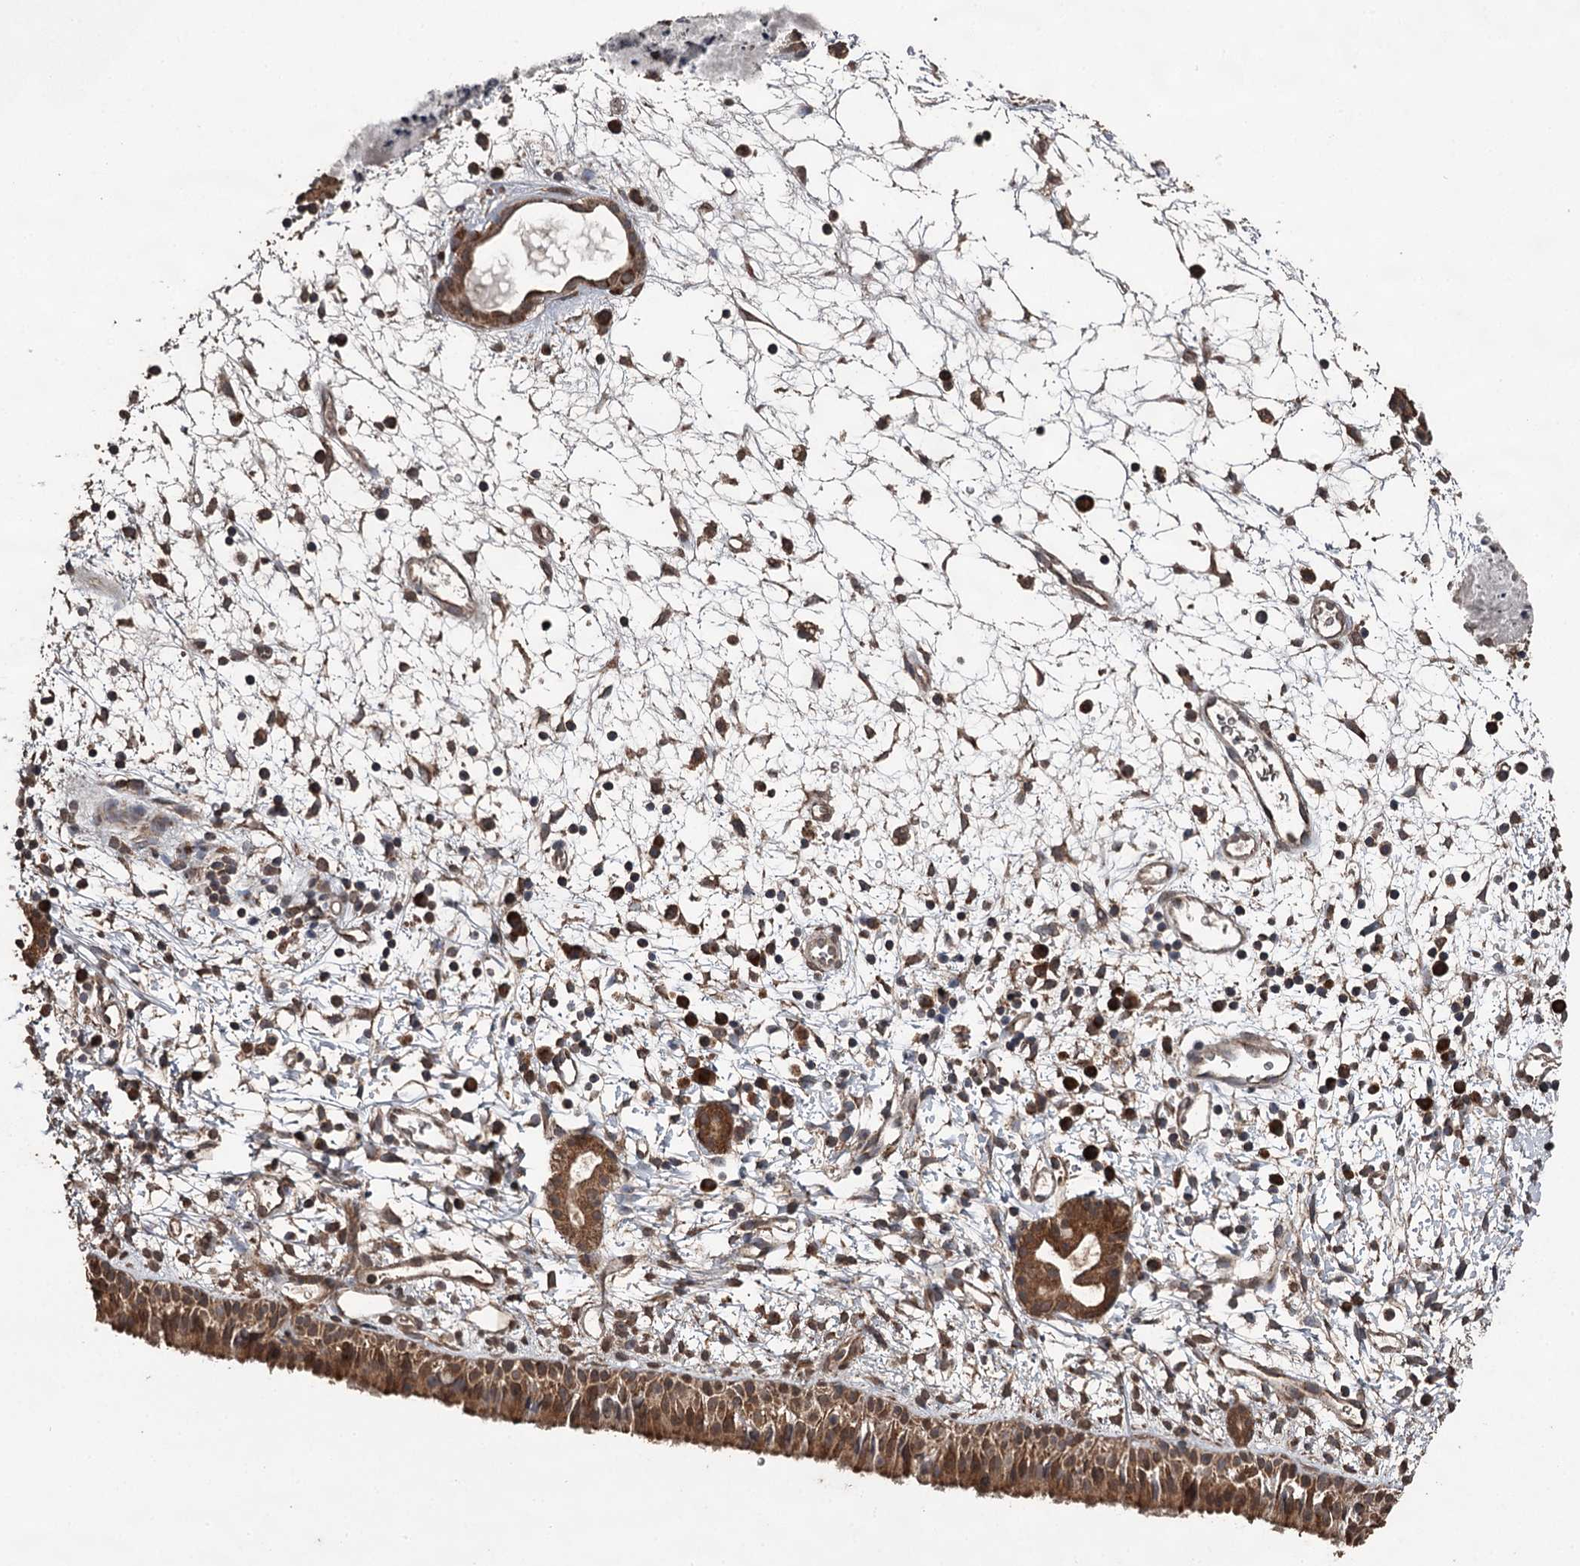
{"staining": {"intensity": "moderate", "quantity": ">75%", "location": "cytoplasmic/membranous"}, "tissue": "nasopharynx", "cell_type": "Respiratory epithelial cells", "image_type": "normal", "snomed": [{"axis": "morphology", "description": "Normal tissue, NOS"}, {"axis": "topography", "description": "Nasopharynx"}], "caption": "IHC staining of unremarkable nasopharynx, which reveals medium levels of moderate cytoplasmic/membranous positivity in approximately >75% of respiratory epithelial cells indicating moderate cytoplasmic/membranous protein staining. The staining was performed using DAB (brown) for protein detection and nuclei were counterstained in hematoxylin (blue).", "gene": "WIPI1", "patient": {"sex": "male", "age": 22}}